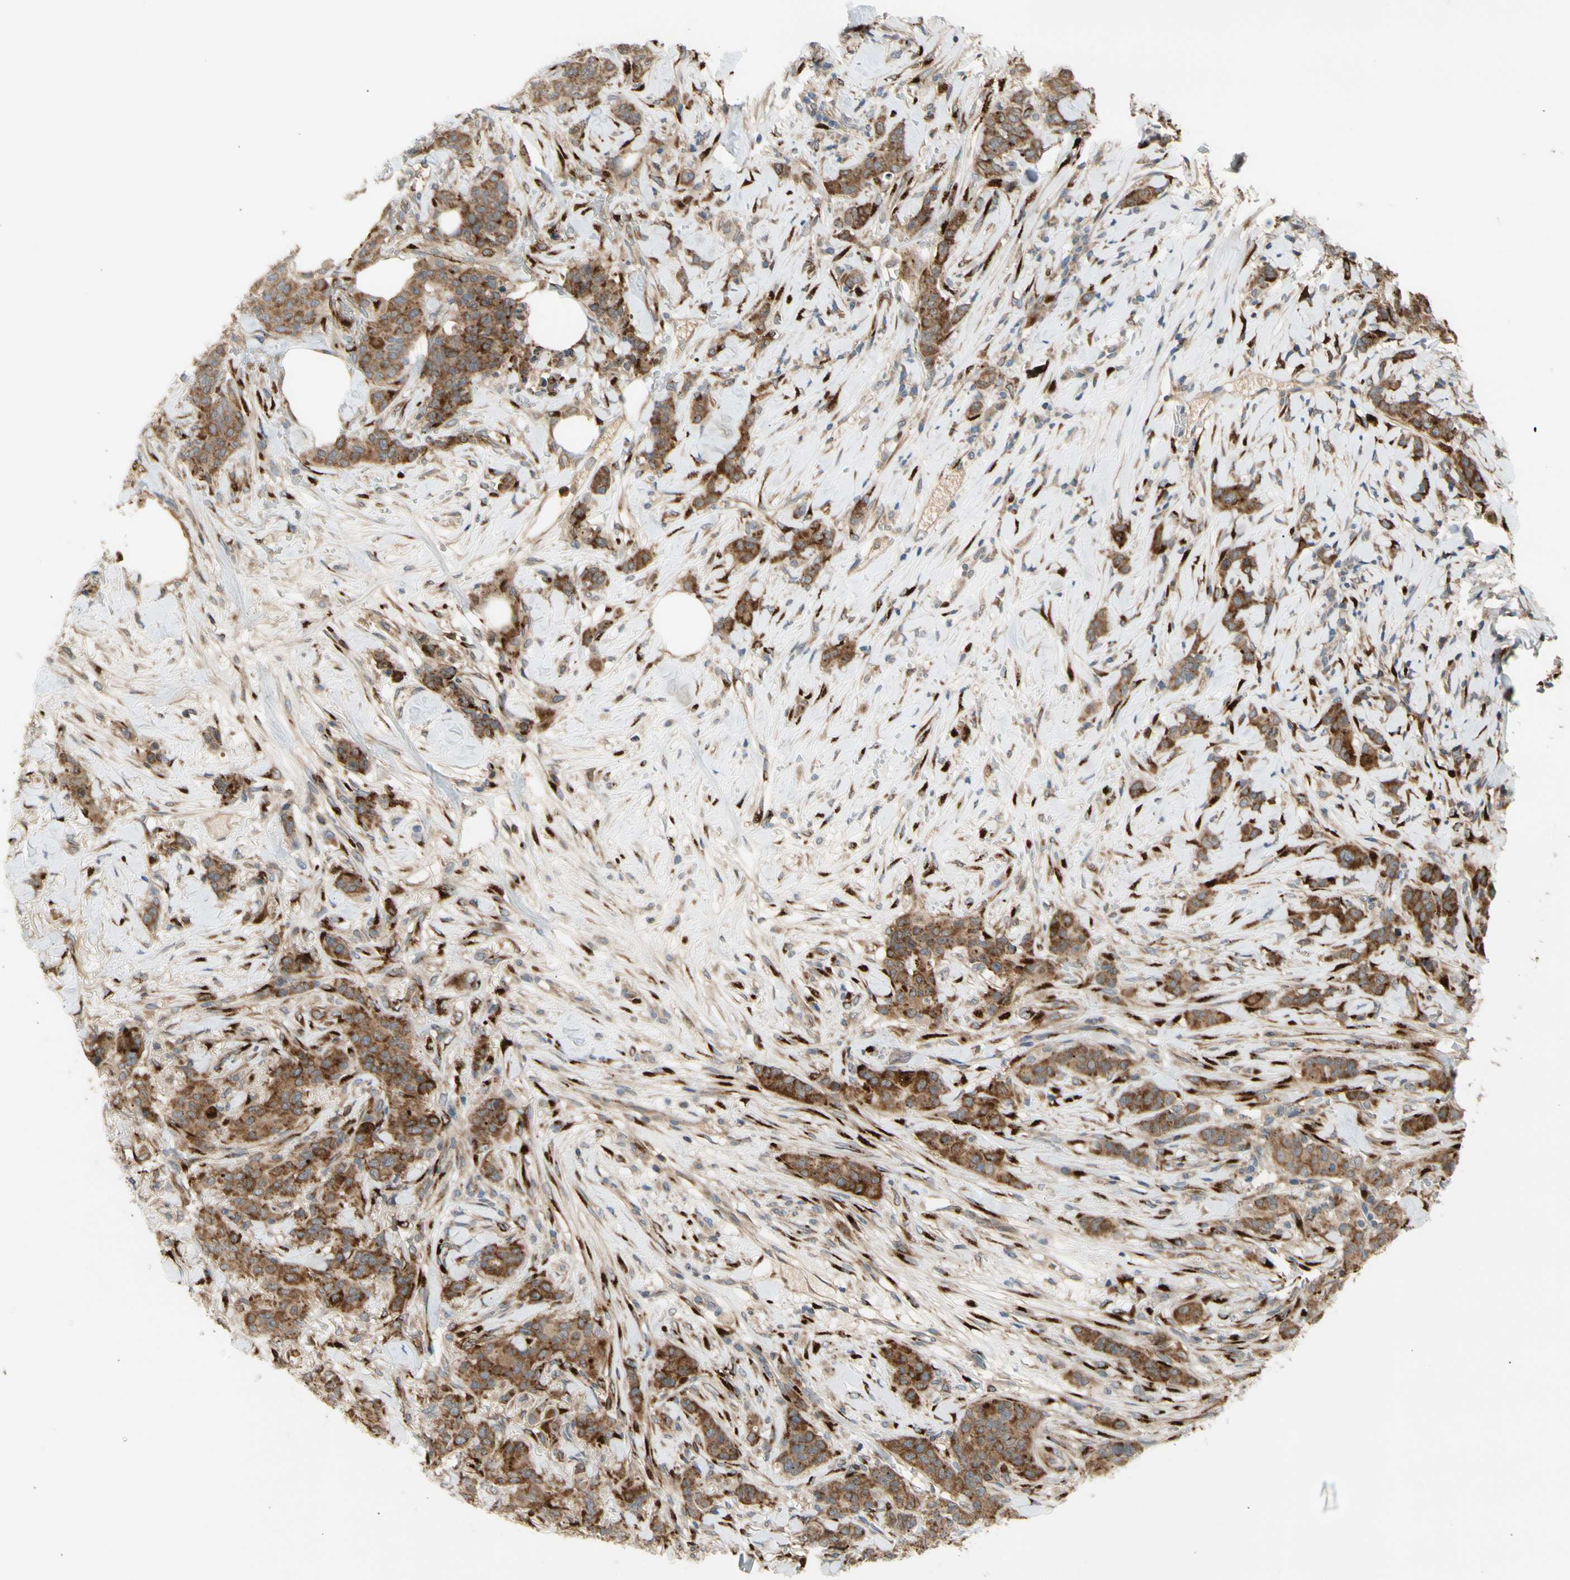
{"staining": {"intensity": "moderate", "quantity": ">75%", "location": "cytoplasmic/membranous"}, "tissue": "breast cancer", "cell_type": "Tumor cells", "image_type": "cancer", "snomed": [{"axis": "morphology", "description": "Duct carcinoma"}, {"axis": "topography", "description": "Breast"}], "caption": "Immunohistochemistry (DAB) staining of human invasive ductal carcinoma (breast) exhibits moderate cytoplasmic/membranous protein staining in approximately >75% of tumor cells.", "gene": "GALNT5", "patient": {"sex": "female", "age": 40}}